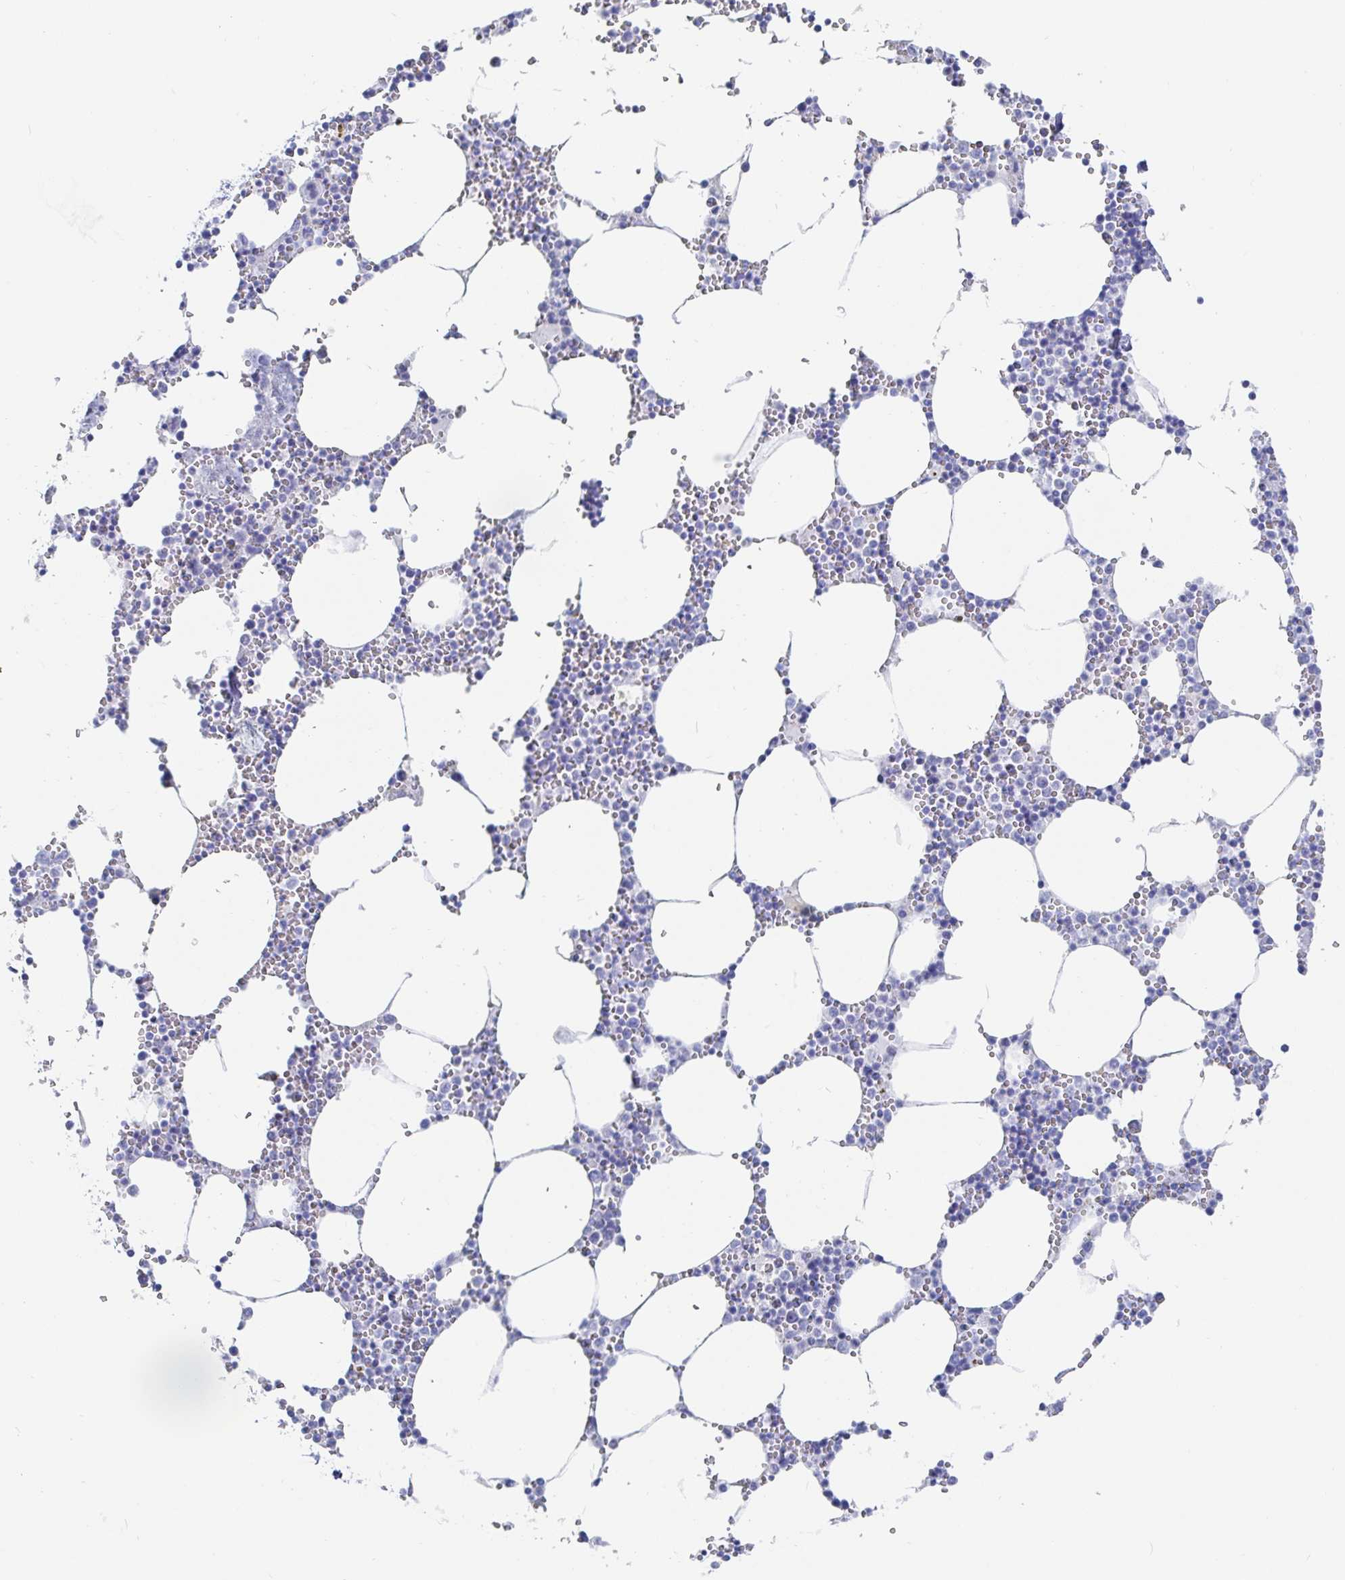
{"staining": {"intensity": "negative", "quantity": "none", "location": "none"}, "tissue": "bone marrow", "cell_type": "Hematopoietic cells", "image_type": "normal", "snomed": [{"axis": "morphology", "description": "Normal tissue, NOS"}, {"axis": "topography", "description": "Bone marrow"}], "caption": "Hematopoietic cells are negative for brown protein staining in normal bone marrow. Nuclei are stained in blue.", "gene": "PACSIN1", "patient": {"sex": "male", "age": 54}}